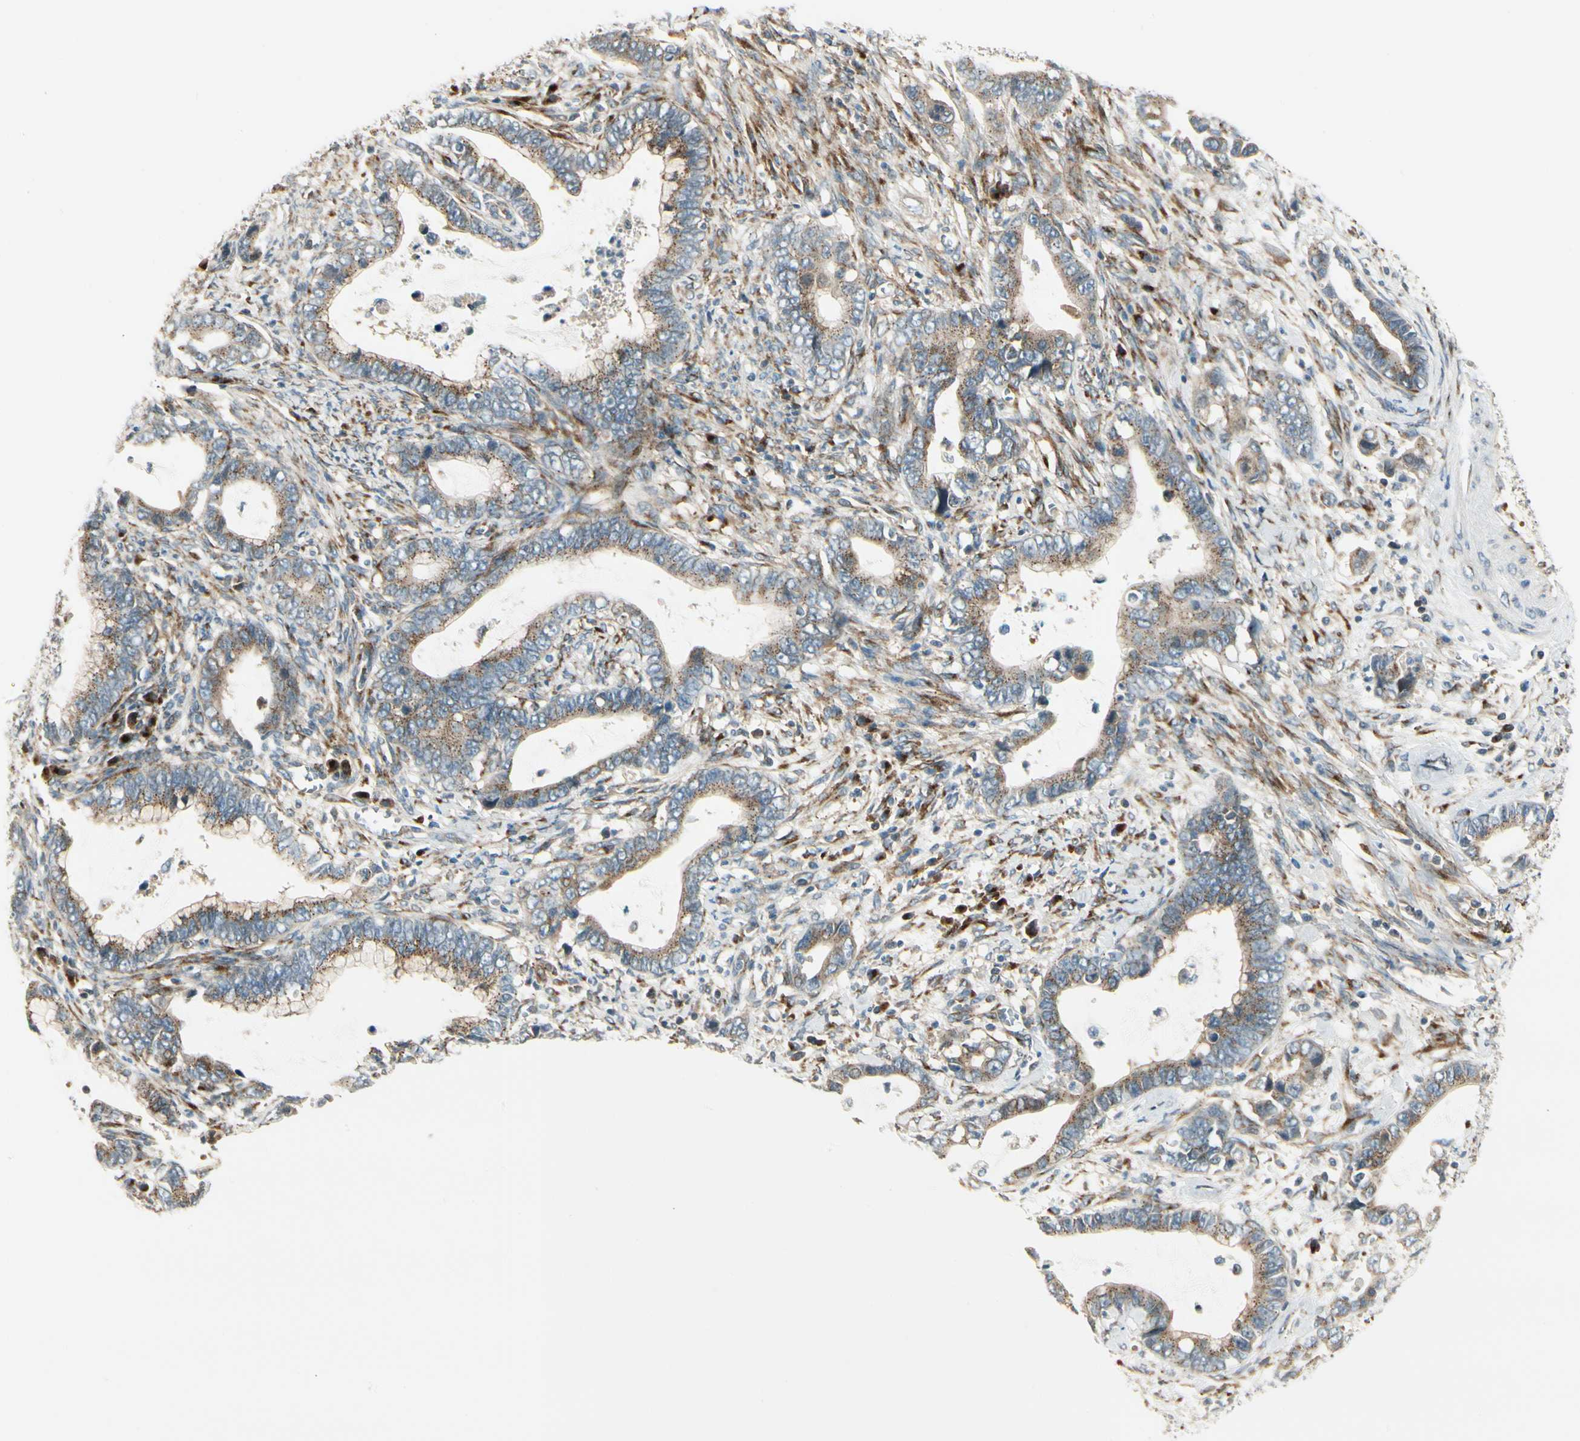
{"staining": {"intensity": "moderate", "quantity": ">75%", "location": "cytoplasmic/membranous"}, "tissue": "cervical cancer", "cell_type": "Tumor cells", "image_type": "cancer", "snomed": [{"axis": "morphology", "description": "Adenocarcinoma, NOS"}, {"axis": "topography", "description": "Cervix"}], "caption": "The image displays immunohistochemical staining of cervical cancer. There is moderate cytoplasmic/membranous positivity is appreciated in about >75% of tumor cells.", "gene": "MANSC1", "patient": {"sex": "female", "age": 44}}